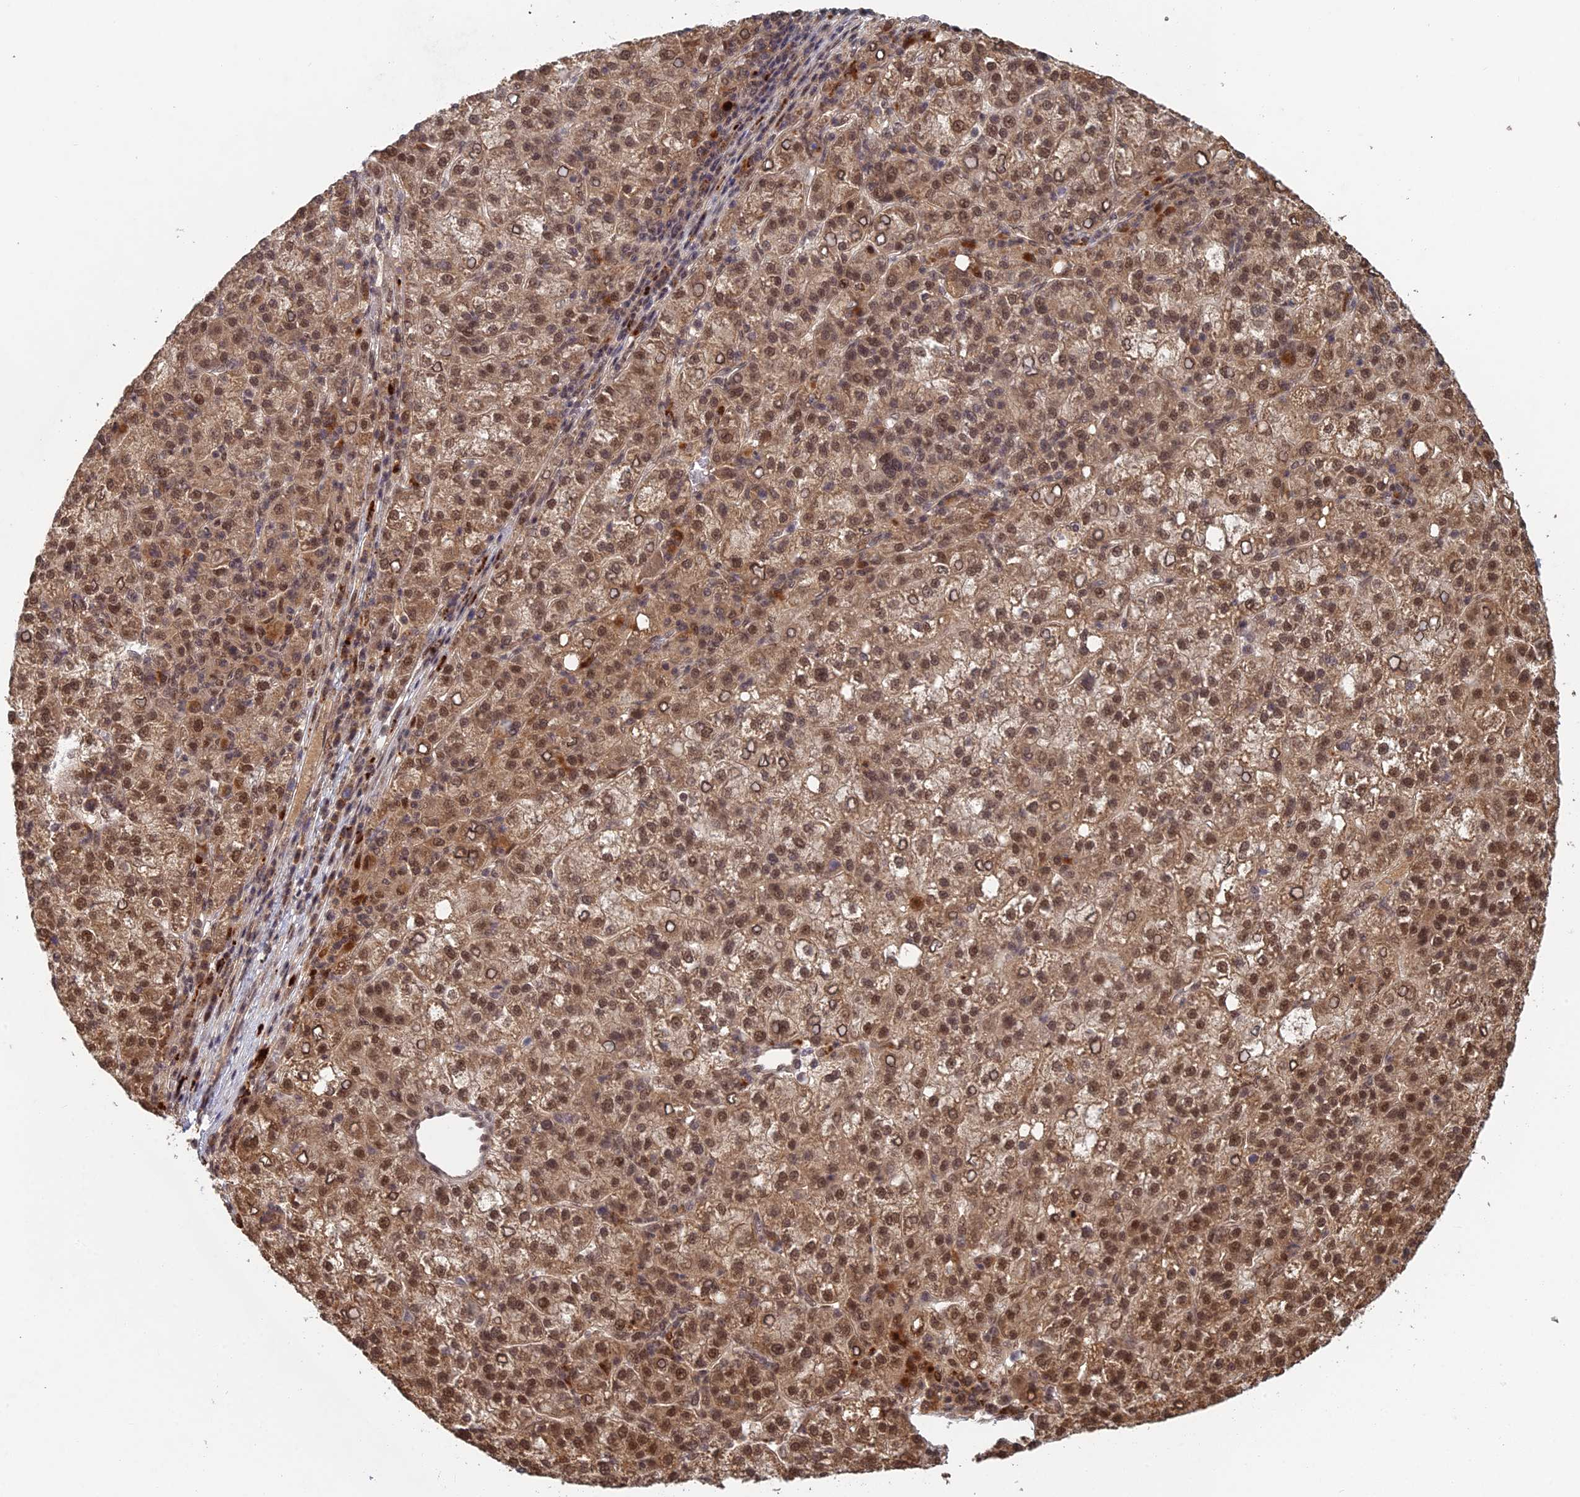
{"staining": {"intensity": "moderate", "quantity": ">75%", "location": "cytoplasmic/membranous,nuclear"}, "tissue": "liver cancer", "cell_type": "Tumor cells", "image_type": "cancer", "snomed": [{"axis": "morphology", "description": "Carcinoma, Hepatocellular, NOS"}, {"axis": "topography", "description": "Liver"}], "caption": "A histopathology image showing moderate cytoplasmic/membranous and nuclear staining in approximately >75% of tumor cells in hepatocellular carcinoma (liver), as visualized by brown immunohistochemical staining.", "gene": "RANBP3", "patient": {"sex": "female", "age": 58}}